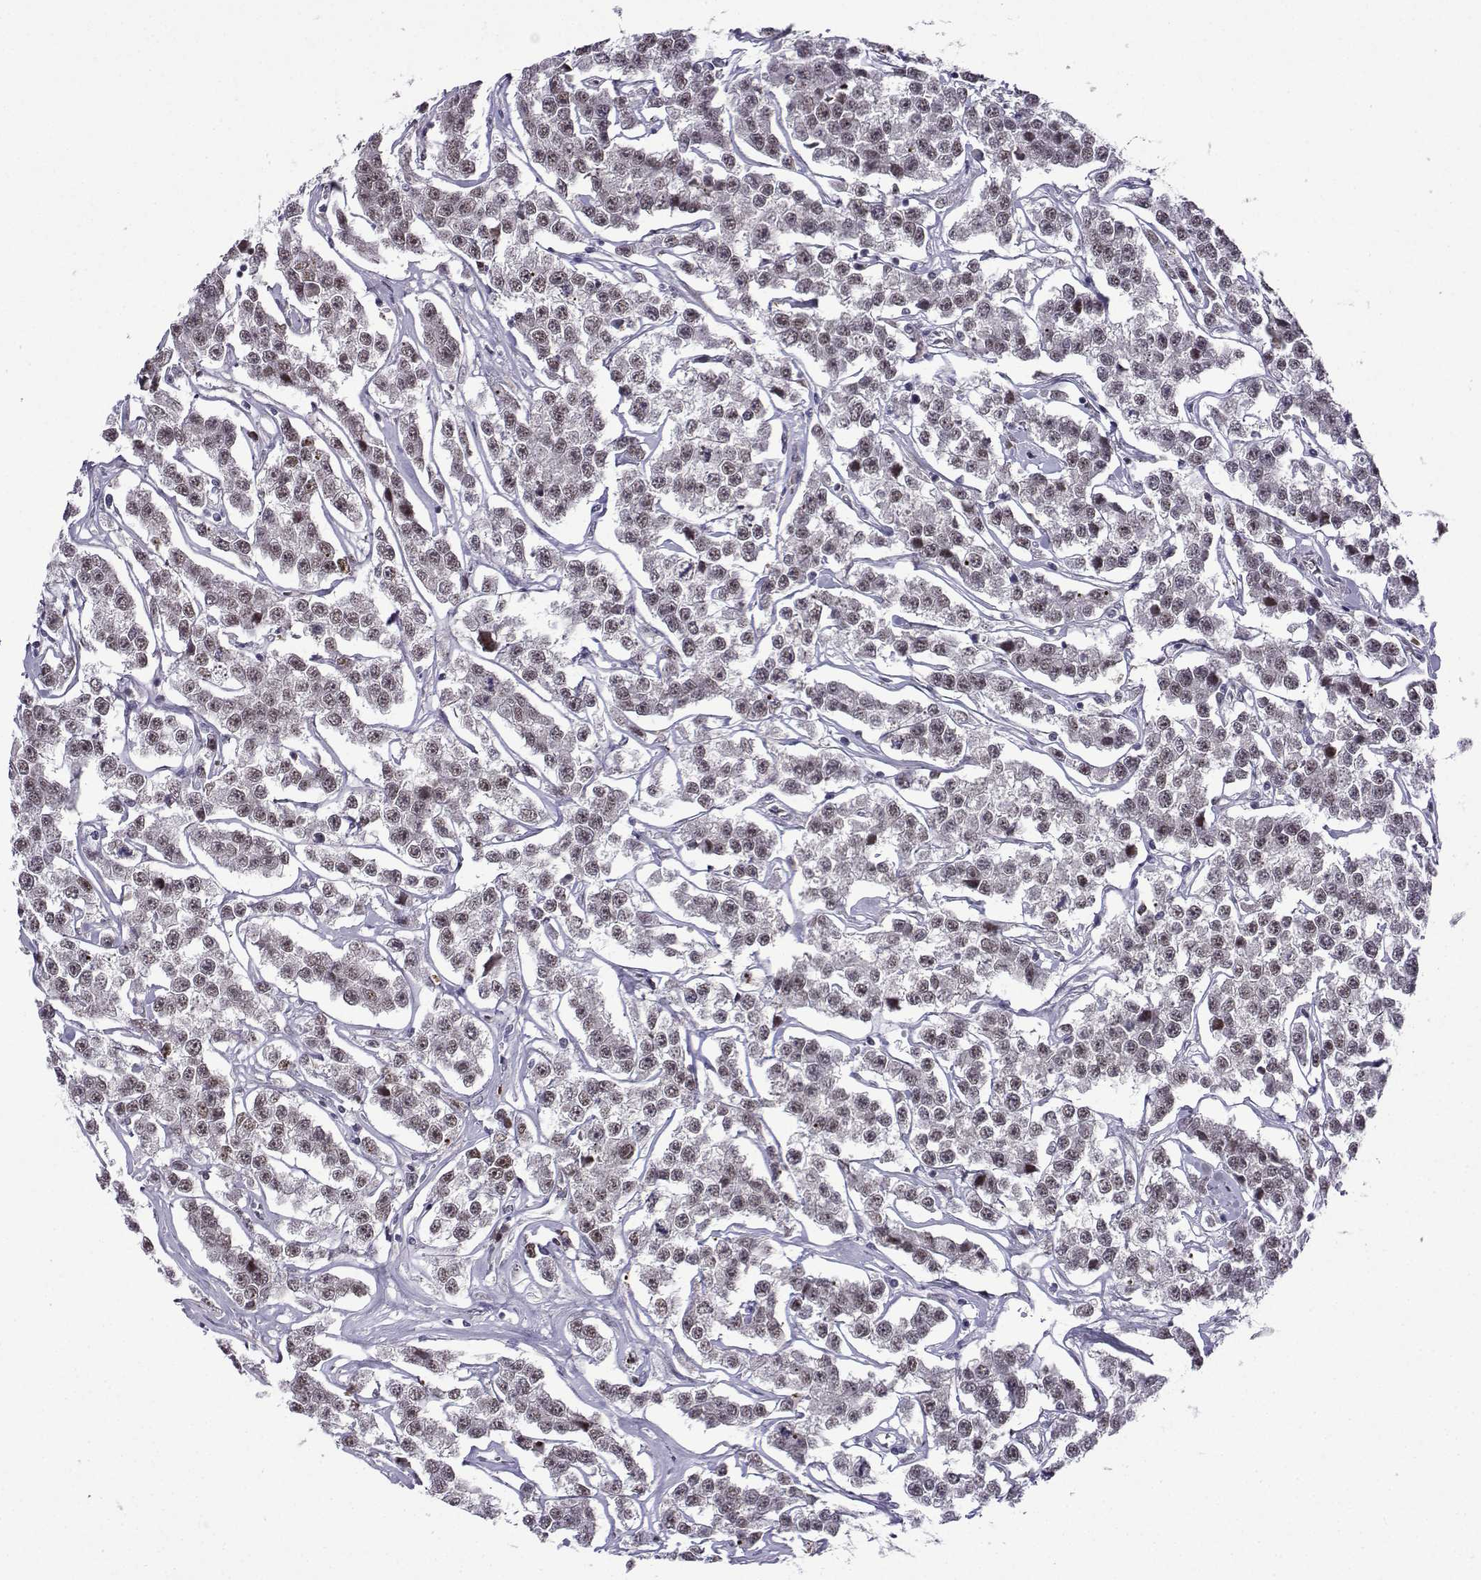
{"staining": {"intensity": "weak", "quantity": "<25%", "location": "nuclear"}, "tissue": "testis cancer", "cell_type": "Tumor cells", "image_type": "cancer", "snomed": [{"axis": "morphology", "description": "Seminoma, NOS"}, {"axis": "topography", "description": "Testis"}], "caption": "Tumor cells are negative for brown protein staining in testis cancer (seminoma). (DAB immunohistochemistry visualized using brightfield microscopy, high magnification).", "gene": "FGF3", "patient": {"sex": "male", "age": 59}}